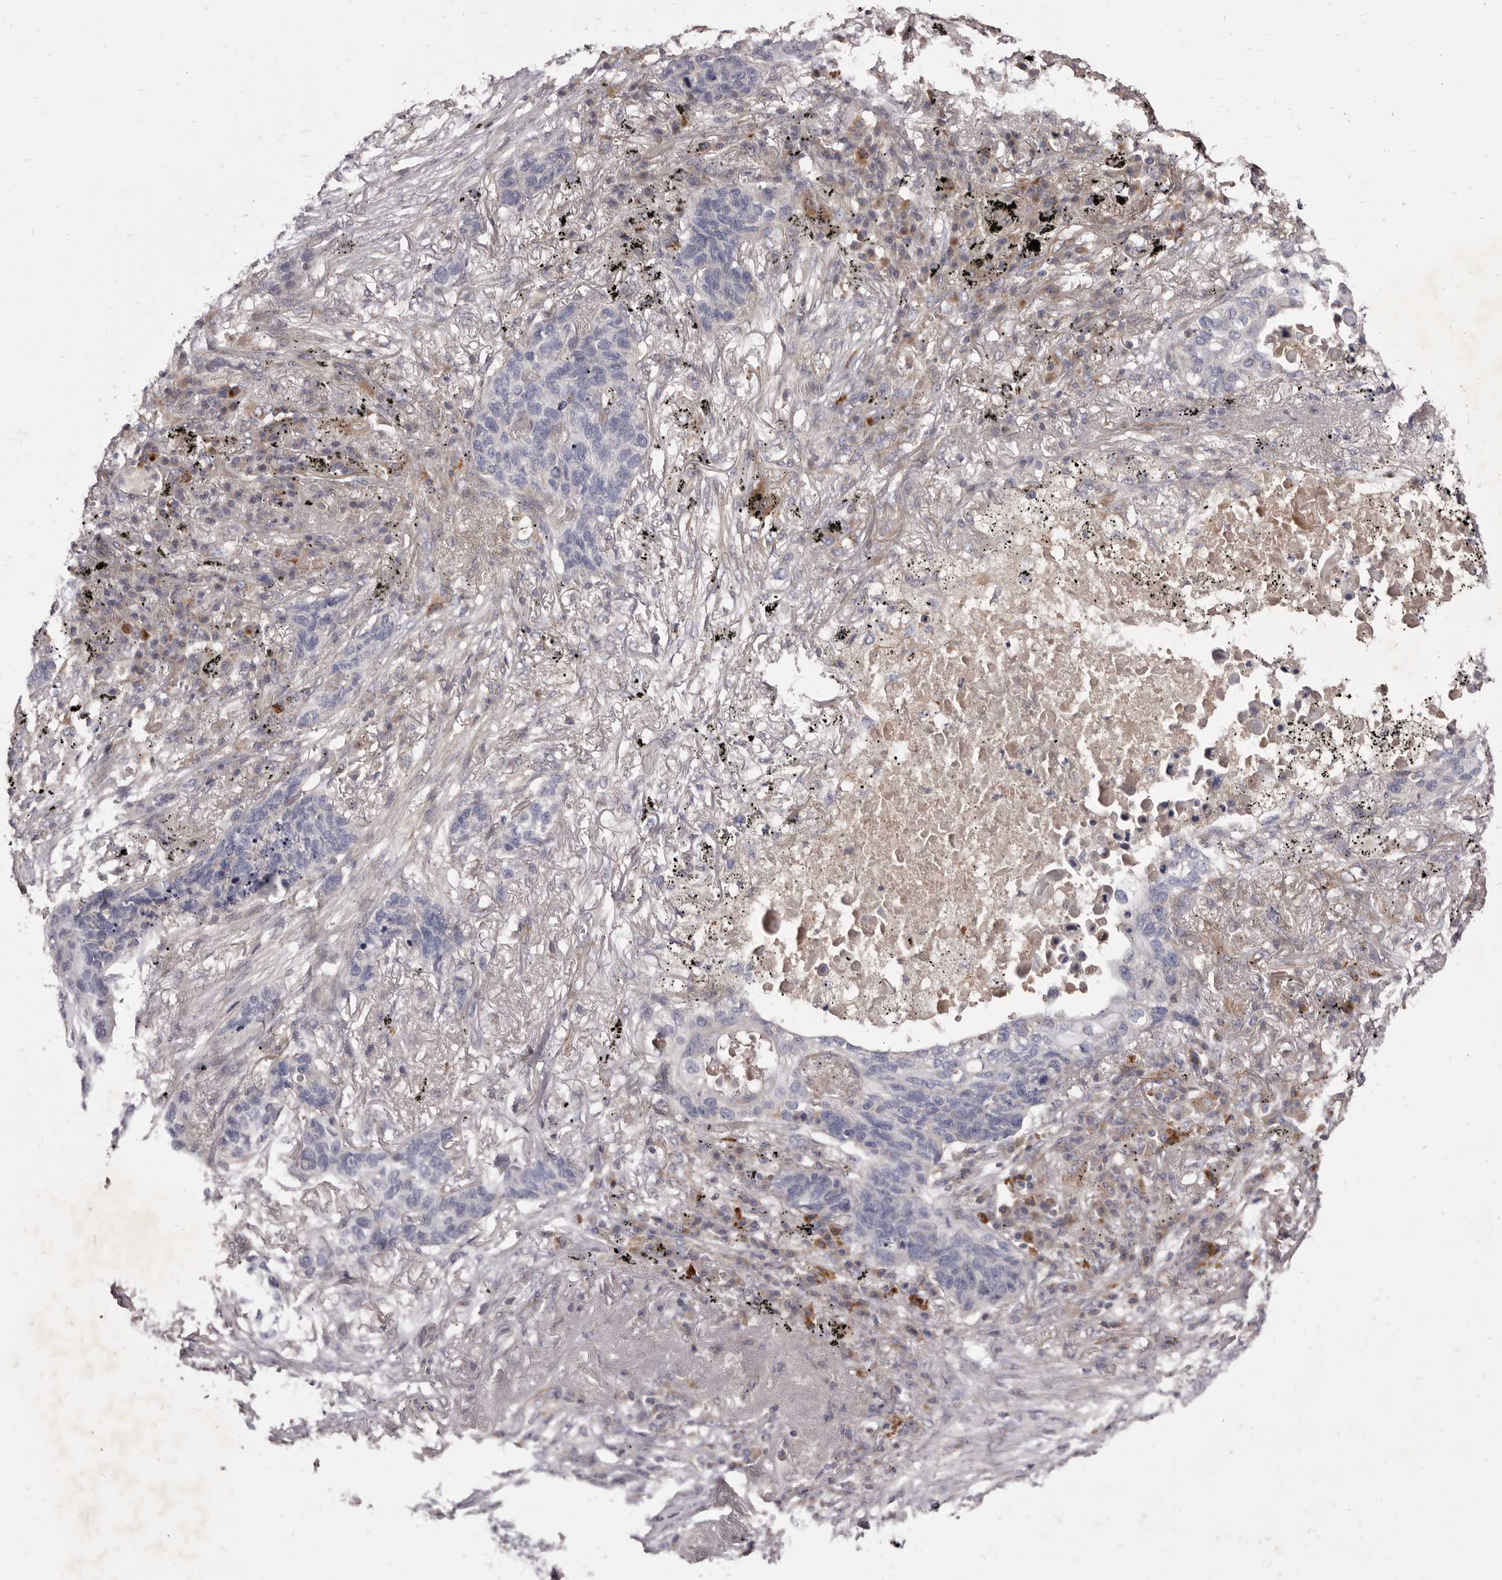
{"staining": {"intensity": "negative", "quantity": "none", "location": "none"}, "tissue": "lung cancer", "cell_type": "Tumor cells", "image_type": "cancer", "snomed": [{"axis": "morphology", "description": "Squamous cell carcinoma, NOS"}, {"axis": "topography", "description": "Lung"}], "caption": "Protein analysis of squamous cell carcinoma (lung) displays no significant expression in tumor cells.", "gene": "FAS", "patient": {"sex": "female", "age": 63}}